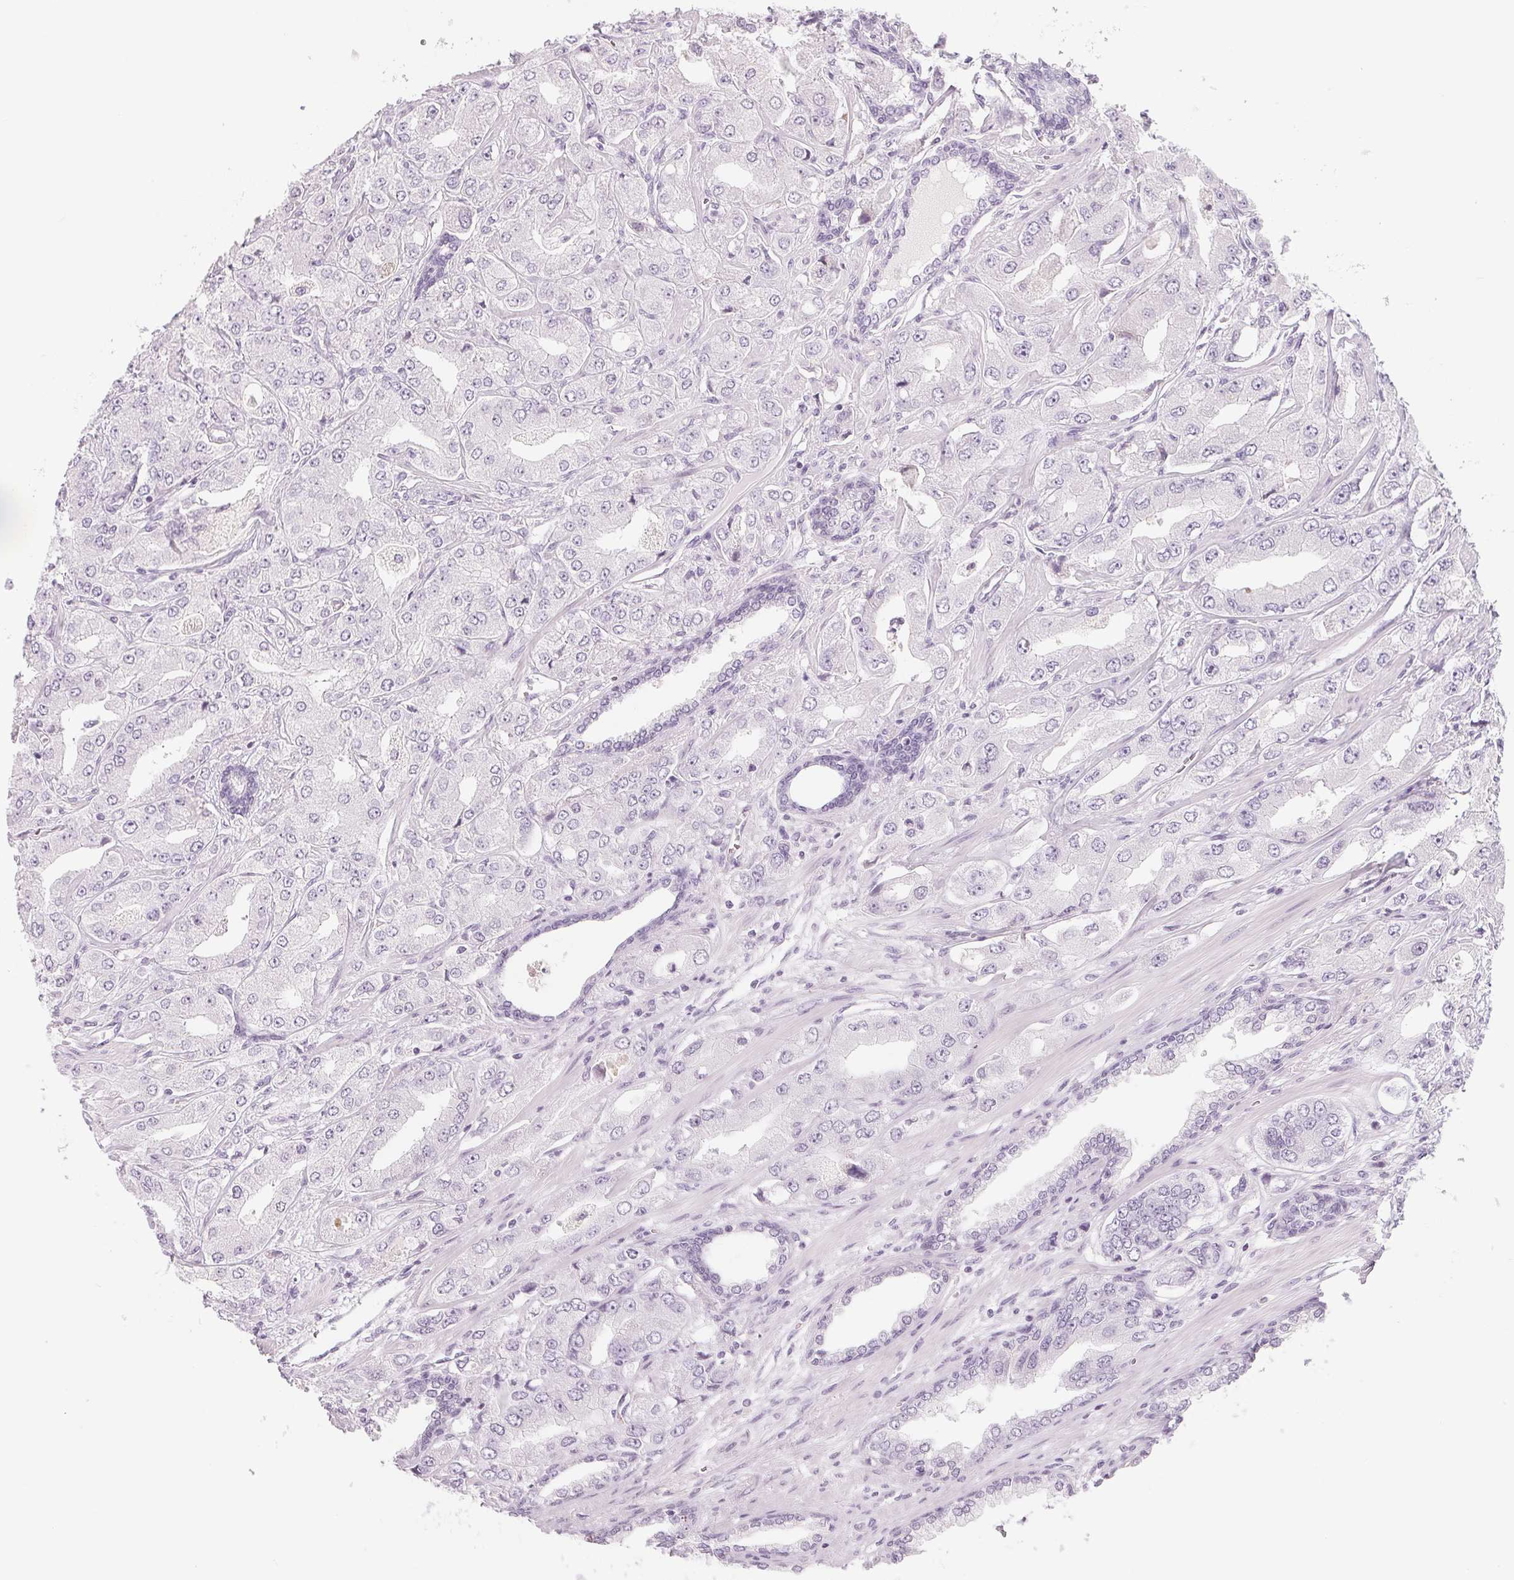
{"staining": {"intensity": "negative", "quantity": "none", "location": "none"}, "tissue": "prostate cancer", "cell_type": "Tumor cells", "image_type": "cancer", "snomed": [{"axis": "morphology", "description": "Adenocarcinoma, Low grade"}, {"axis": "topography", "description": "Prostate"}], "caption": "A histopathology image of human prostate low-grade adenocarcinoma is negative for staining in tumor cells.", "gene": "SH3GL2", "patient": {"sex": "male", "age": 60}}